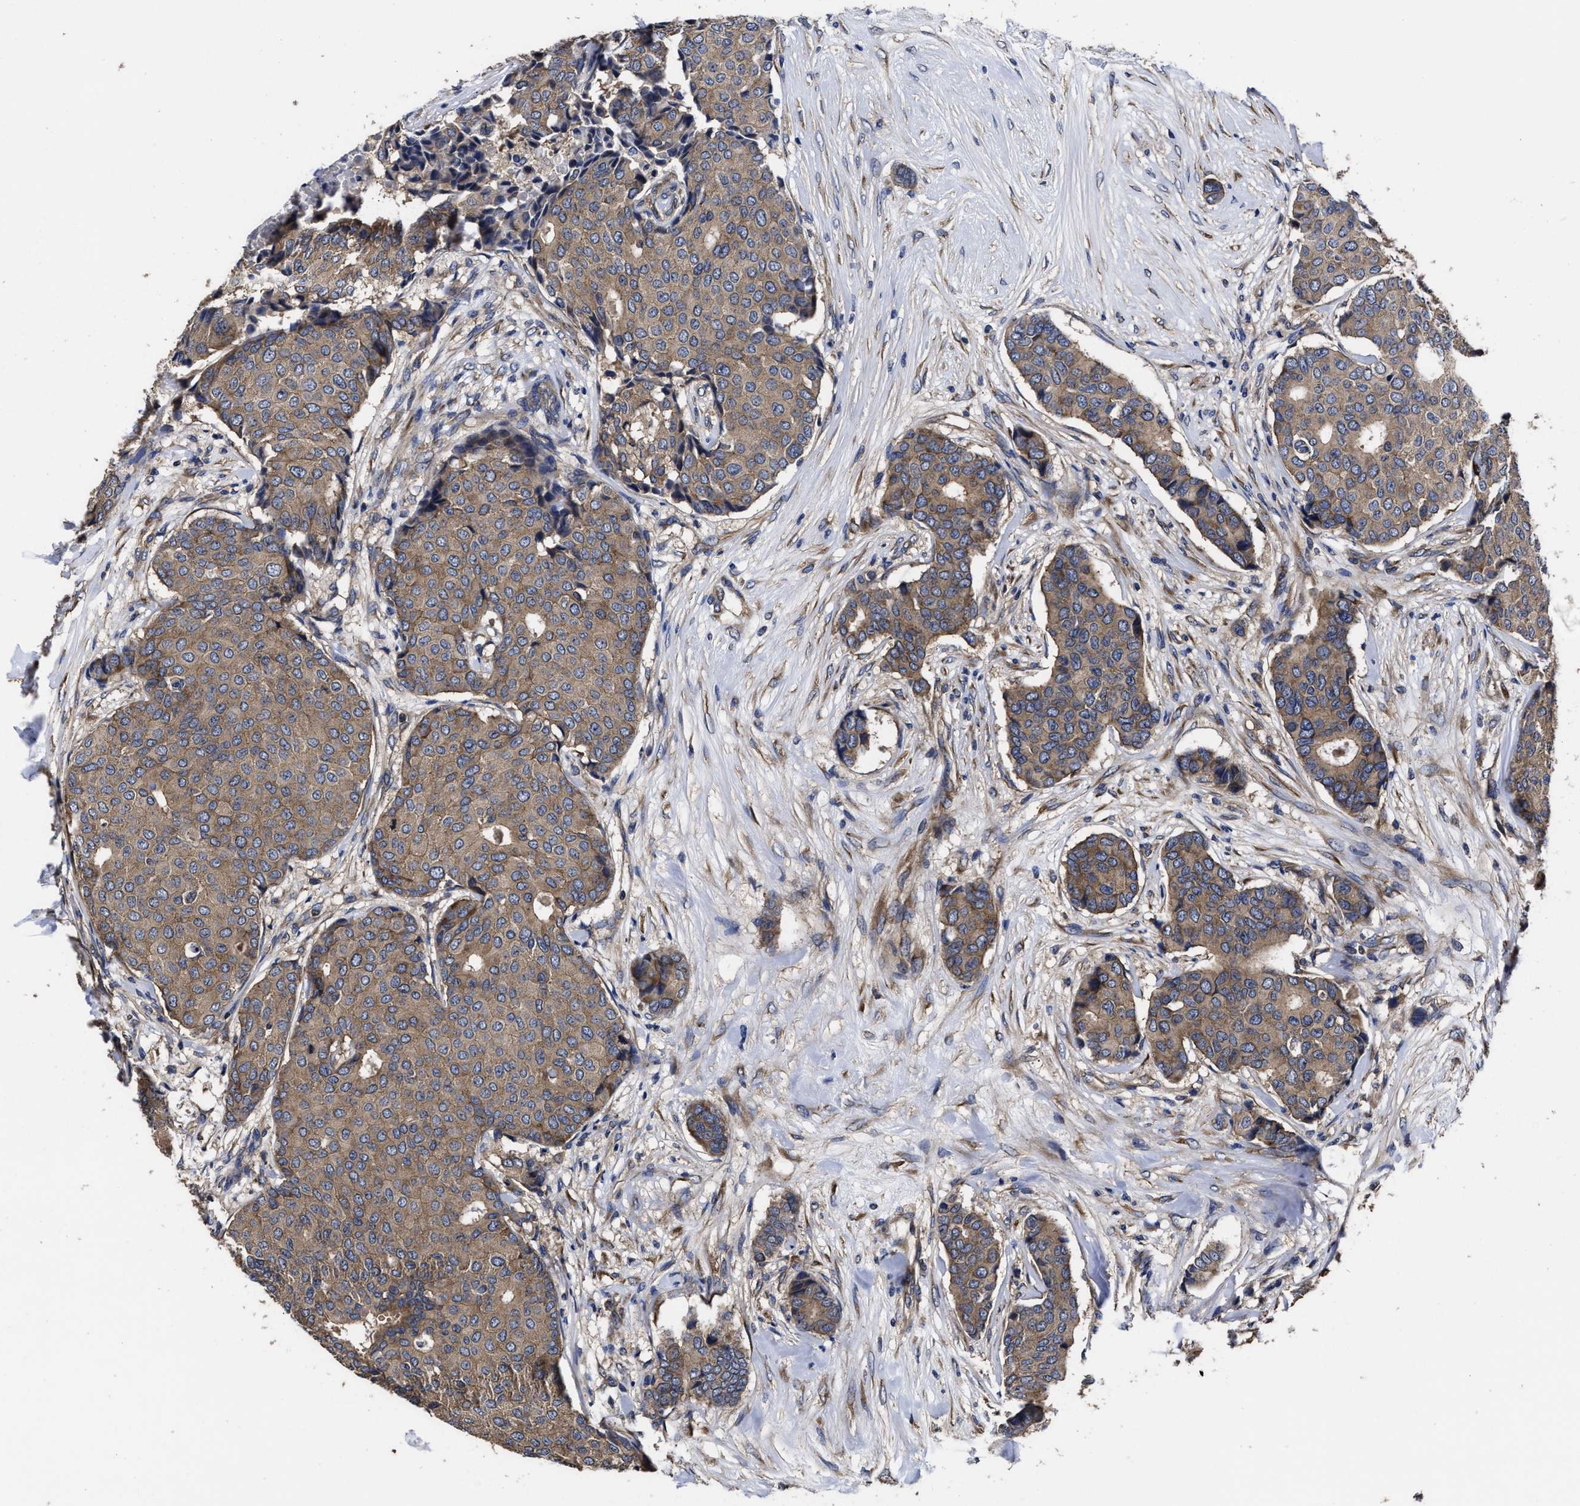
{"staining": {"intensity": "moderate", "quantity": ">75%", "location": "cytoplasmic/membranous"}, "tissue": "breast cancer", "cell_type": "Tumor cells", "image_type": "cancer", "snomed": [{"axis": "morphology", "description": "Duct carcinoma"}, {"axis": "topography", "description": "Breast"}], "caption": "Protein staining by immunohistochemistry exhibits moderate cytoplasmic/membranous staining in approximately >75% of tumor cells in invasive ductal carcinoma (breast).", "gene": "AVEN", "patient": {"sex": "female", "age": 75}}